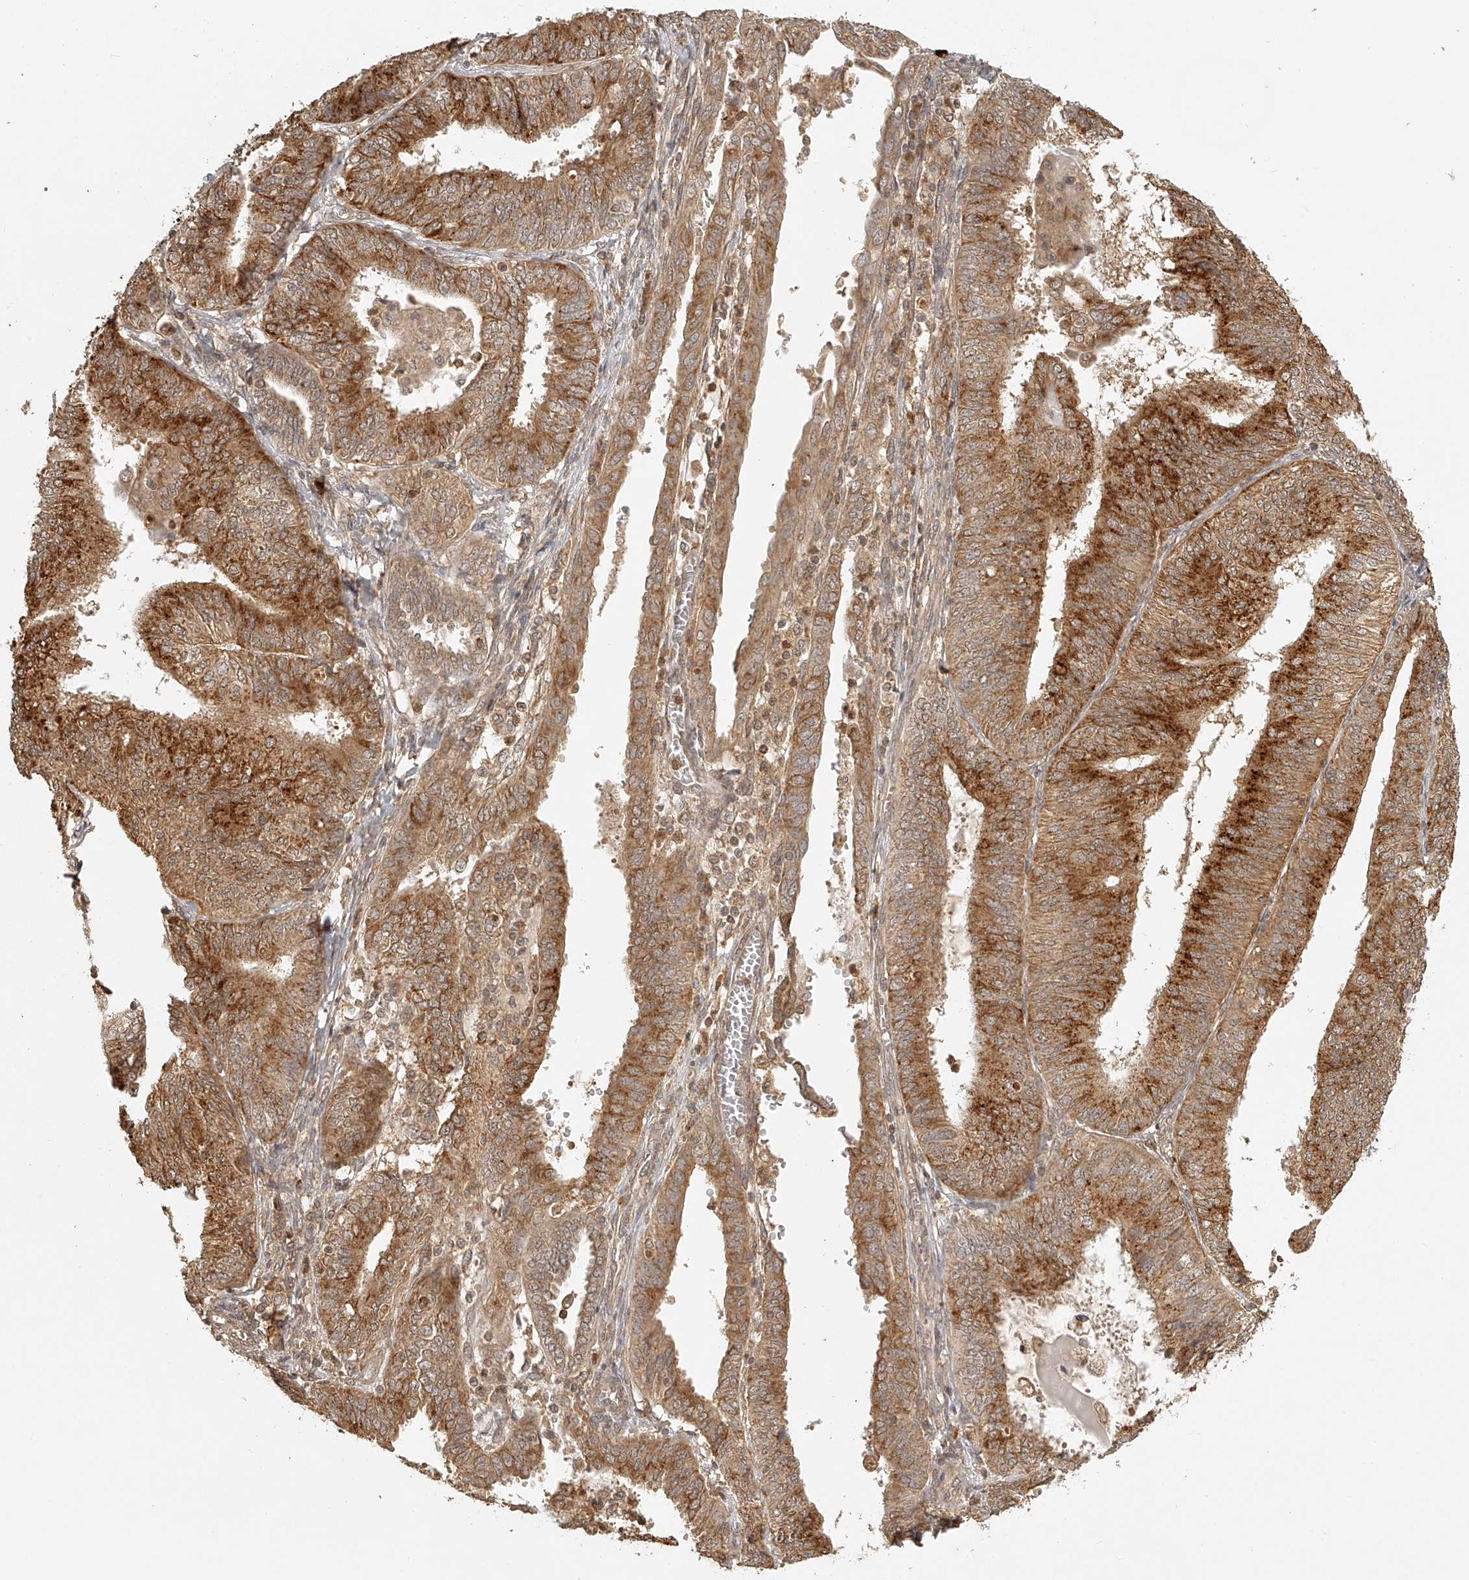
{"staining": {"intensity": "strong", "quantity": ">75%", "location": "cytoplasmic/membranous"}, "tissue": "endometrial cancer", "cell_type": "Tumor cells", "image_type": "cancer", "snomed": [{"axis": "morphology", "description": "Adenocarcinoma, NOS"}, {"axis": "topography", "description": "Endometrium"}], "caption": "DAB immunohistochemical staining of human endometrial adenocarcinoma demonstrates strong cytoplasmic/membranous protein staining in about >75% of tumor cells.", "gene": "BCL2L11", "patient": {"sex": "female", "age": 58}}